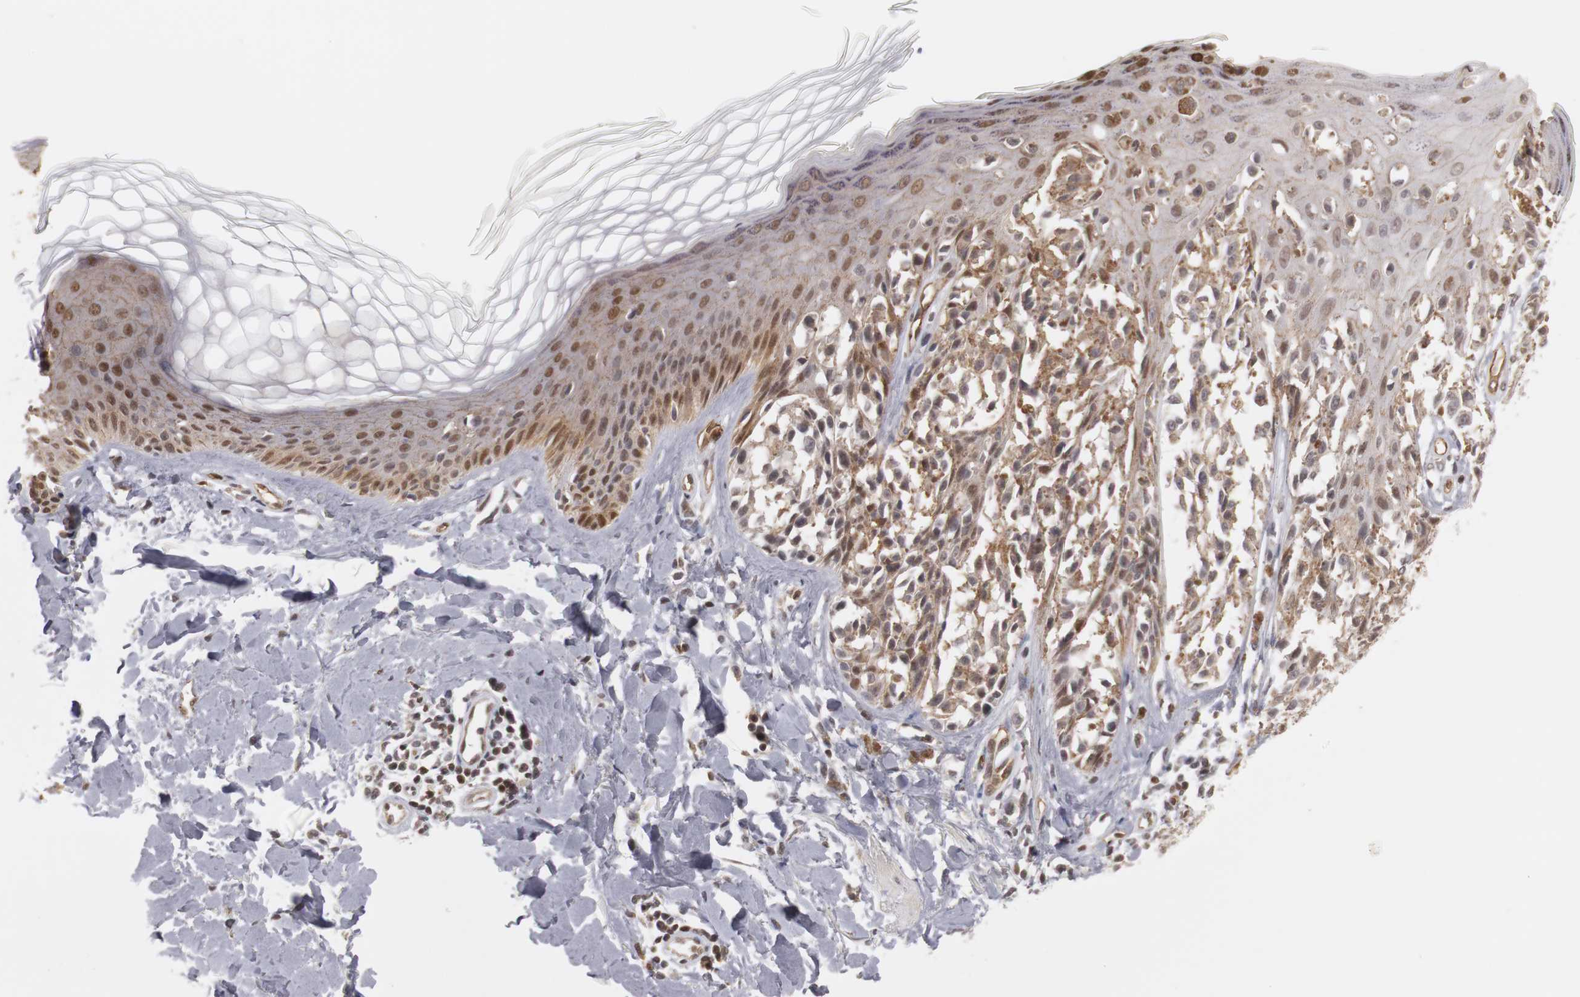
{"staining": {"intensity": "weak", "quantity": ">75%", "location": "cytoplasmic/membranous,nuclear"}, "tissue": "melanoma", "cell_type": "Tumor cells", "image_type": "cancer", "snomed": [{"axis": "morphology", "description": "Malignant melanoma, NOS"}, {"axis": "topography", "description": "Skin"}], "caption": "Immunohistochemical staining of human melanoma reveals weak cytoplasmic/membranous and nuclear protein positivity in approximately >75% of tumor cells. (brown staining indicates protein expression, while blue staining denotes nuclei).", "gene": "PLEKHA1", "patient": {"sex": "female", "age": 38}}